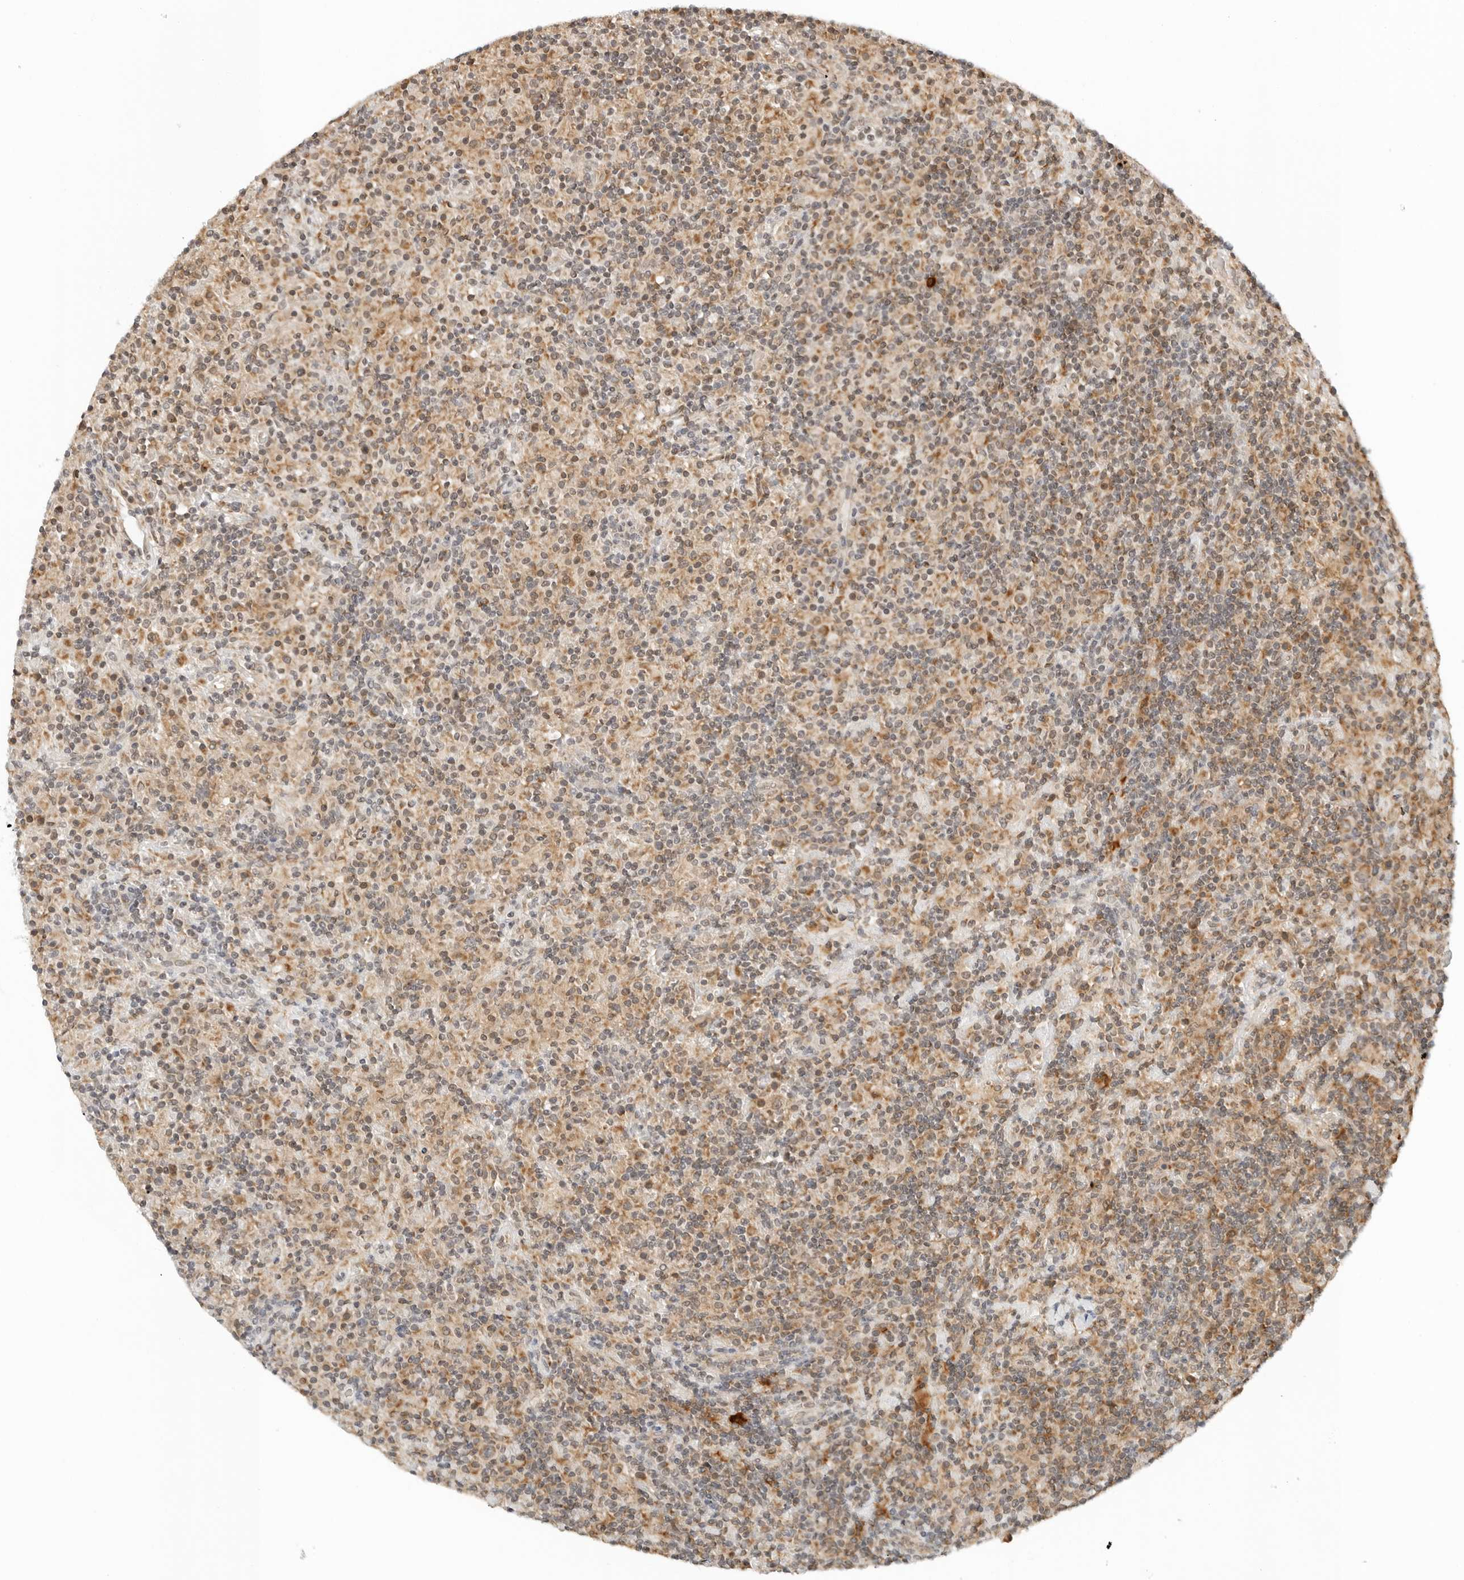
{"staining": {"intensity": "moderate", "quantity": ">75%", "location": "cytoplasmic/membranous"}, "tissue": "lymphoma", "cell_type": "Tumor cells", "image_type": "cancer", "snomed": [{"axis": "morphology", "description": "Hodgkin's disease, NOS"}, {"axis": "topography", "description": "Lymph node"}], "caption": "Tumor cells display medium levels of moderate cytoplasmic/membranous expression in about >75% of cells in human Hodgkin's disease. (Brightfield microscopy of DAB IHC at high magnification).", "gene": "RC3H1", "patient": {"sex": "male", "age": 70}}